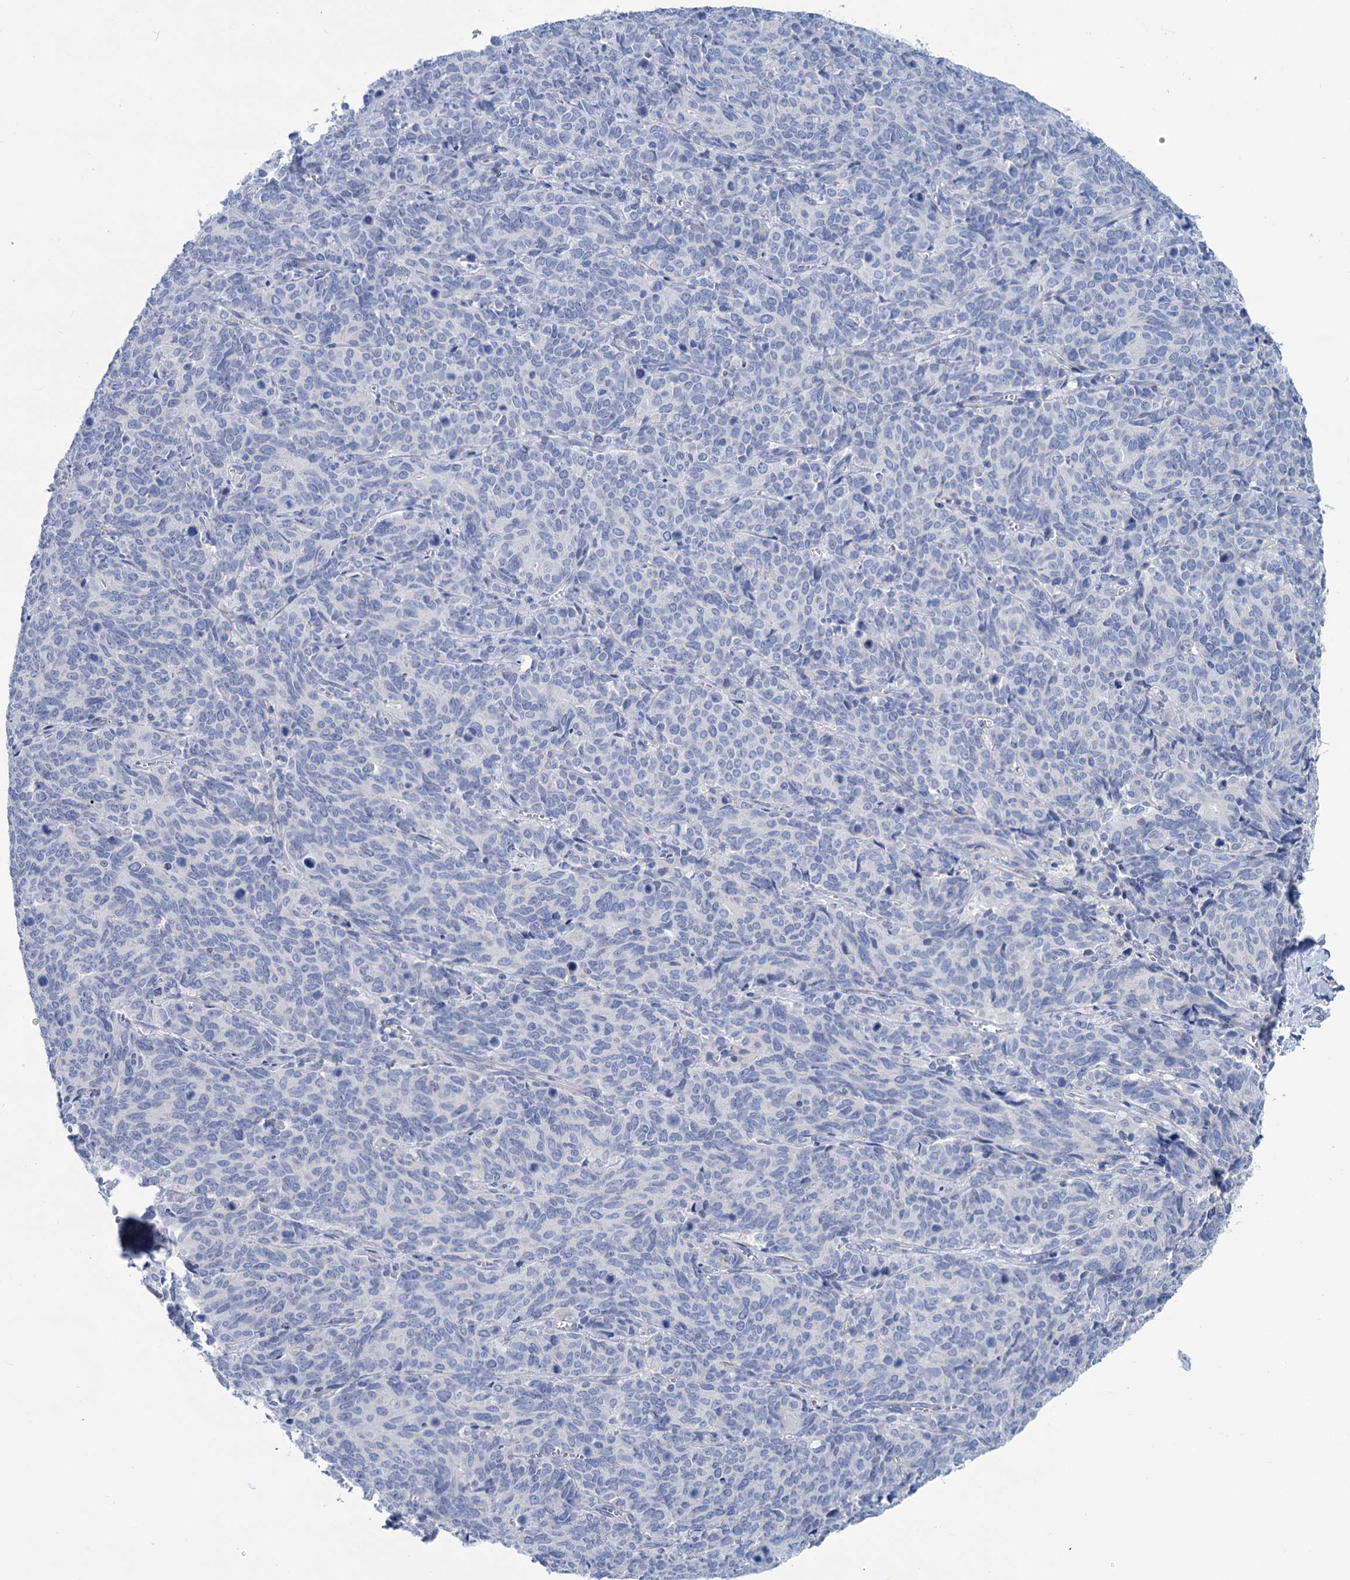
{"staining": {"intensity": "negative", "quantity": "none", "location": "none"}, "tissue": "cervical cancer", "cell_type": "Tumor cells", "image_type": "cancer", "snomed": [{"axis": "morphology", "description": "Squamous cell carcinoma, NOS"}, {"axis": "topography", "description": "Cervix"}], "caption": "Cervical cancer was stained to show a protein in brown. There is no significant expression in tumor cells.", "gene": "SLC1A3", "patient": {"sex": "female", "age": 60}}